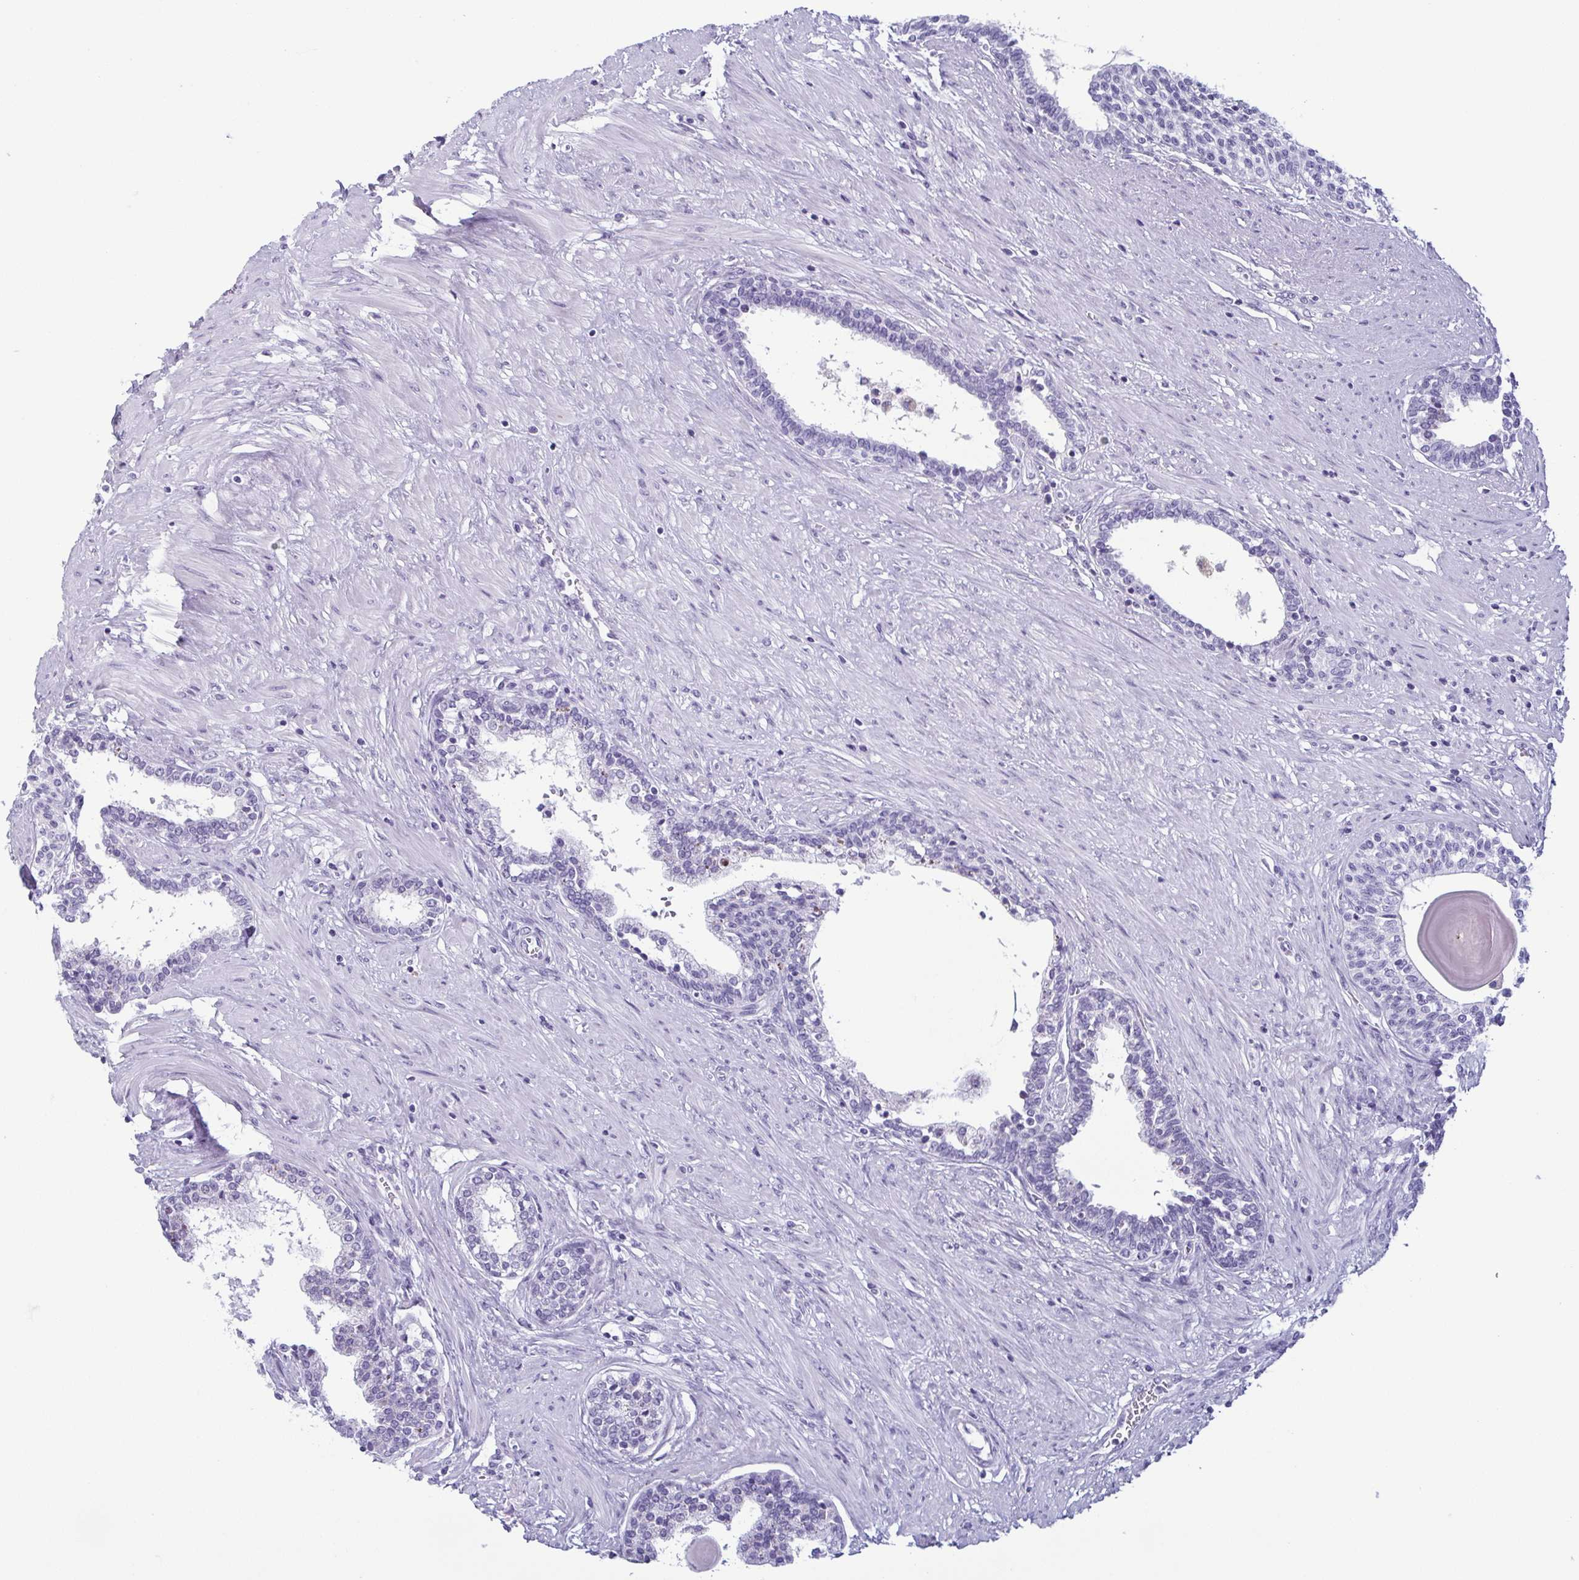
{"staining": {"intensity": "negative", "quantity": "none", "location": "none"}, "tissue": "prostate", "cell_type": "Glandular cells", "image_type": "normal", "snomed": [{"axis": "morphology", "description": "Normal tissue, NOS"}, {"axis": "topography", "description": "Prostate"}], "caption": "Immunohistochemistry (IHC) micrograph of unremarkable prostate: prostate stained with DAB (3,3'-diaminobenzidine) exhibits no significant protein expression in glandular cells.", "gene": "KRT78", "patient": {"sex": "male", "age": 55}}